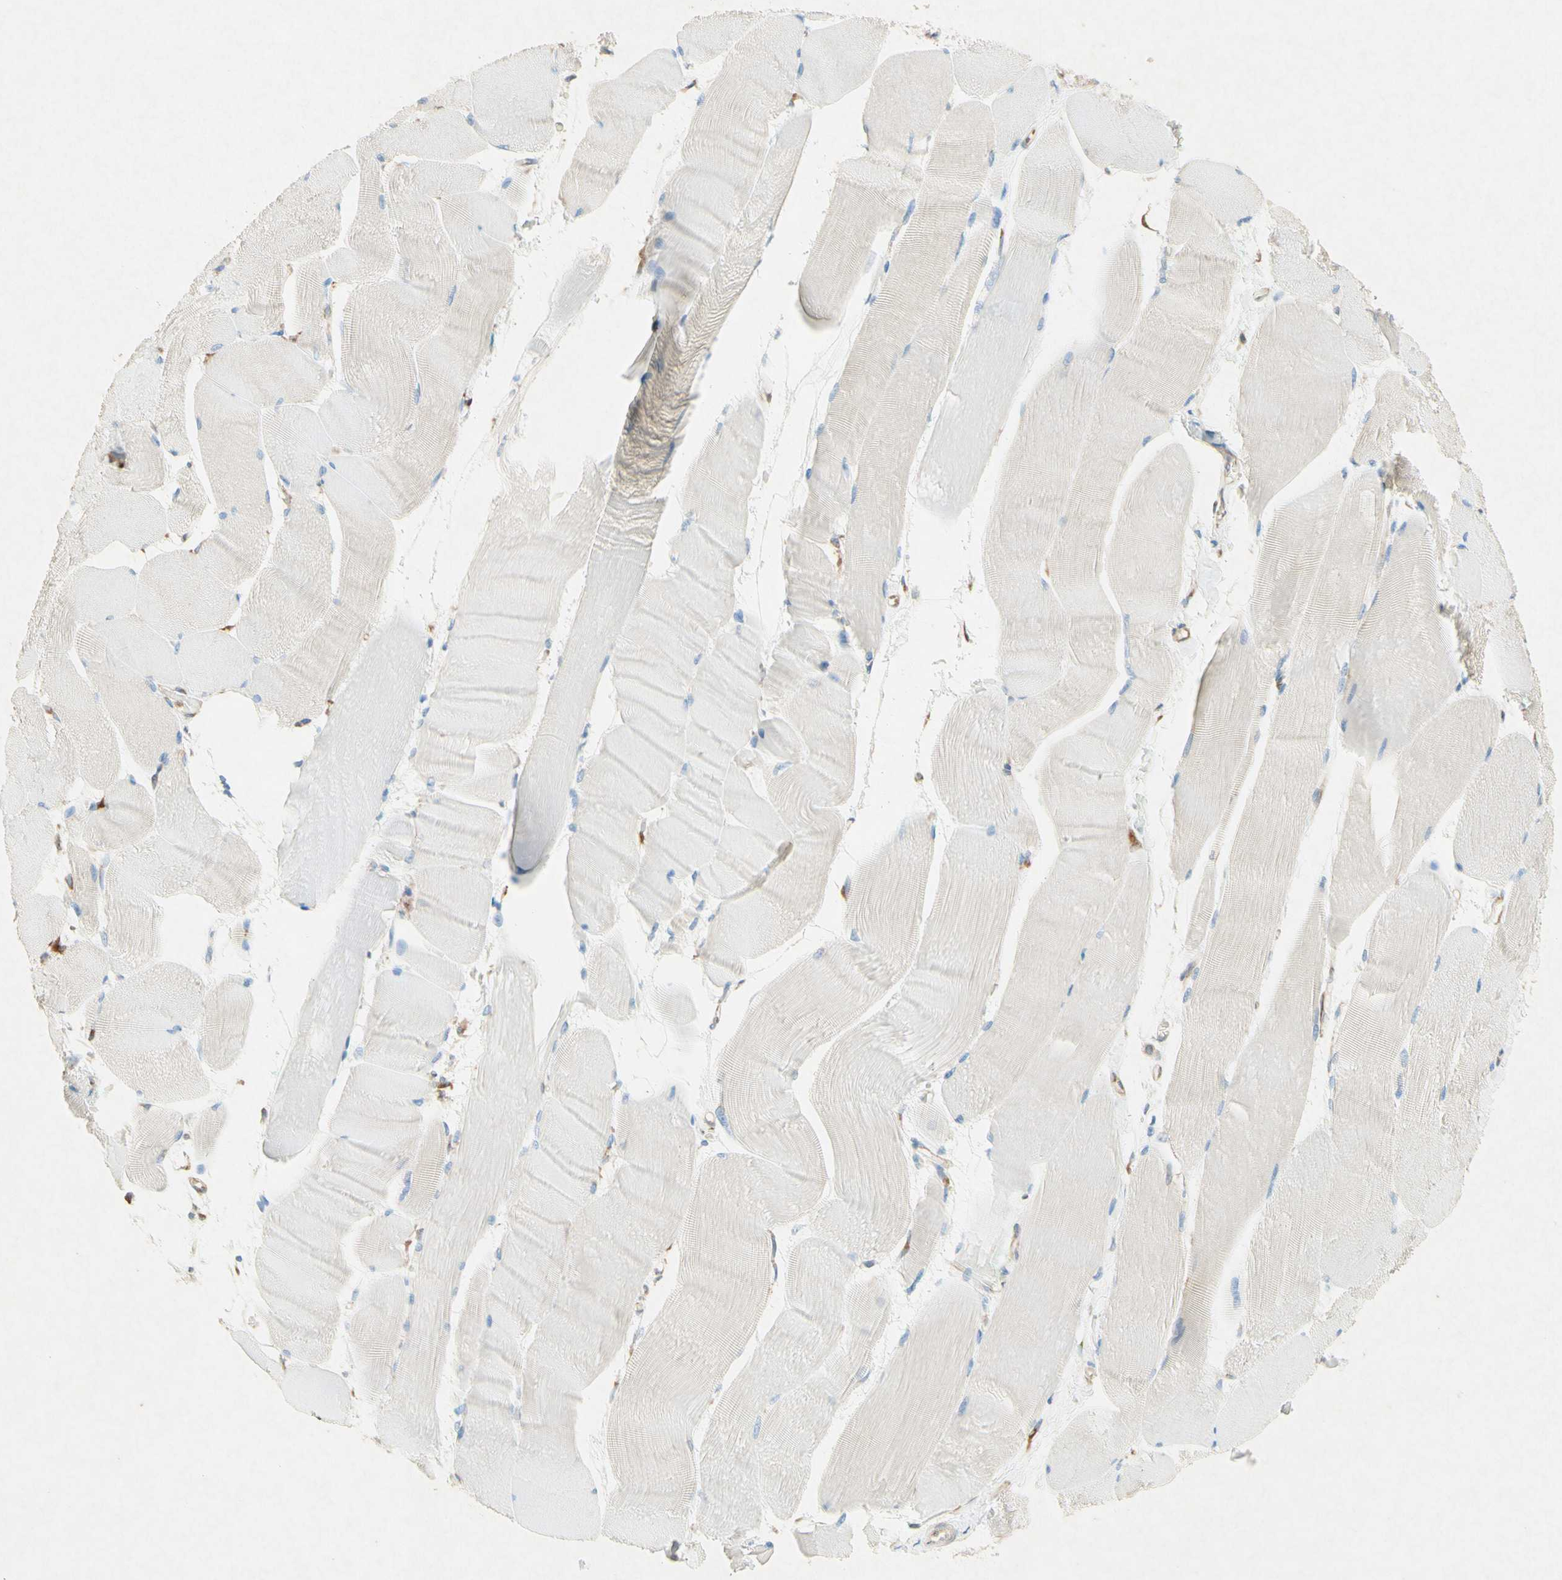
{"staining": {"intensity": "negative", "quantity": "none", "location": "none"}, "tissue": "skeletal muscle", "cell_type": "Myocytes", "image_type": "normal", "snomed": [{"axis": "morphology", "description": "Normal tissue, NOS"}, {"axis": "morphology", "description": "Squamous cell carcinoma, NOS"}, {"axis": "topography", "description": "Skeletal muscle"}], "caption": "Immunohistochemistry (IHC) of unremarkable human skeletal muscle reveals no expression in myocytes. (Immunohistochemistry (IHC), brightfield microscopy, high magnification).", "gene": "PABPC1", "patient": {"sex": "male", "age": 51}}